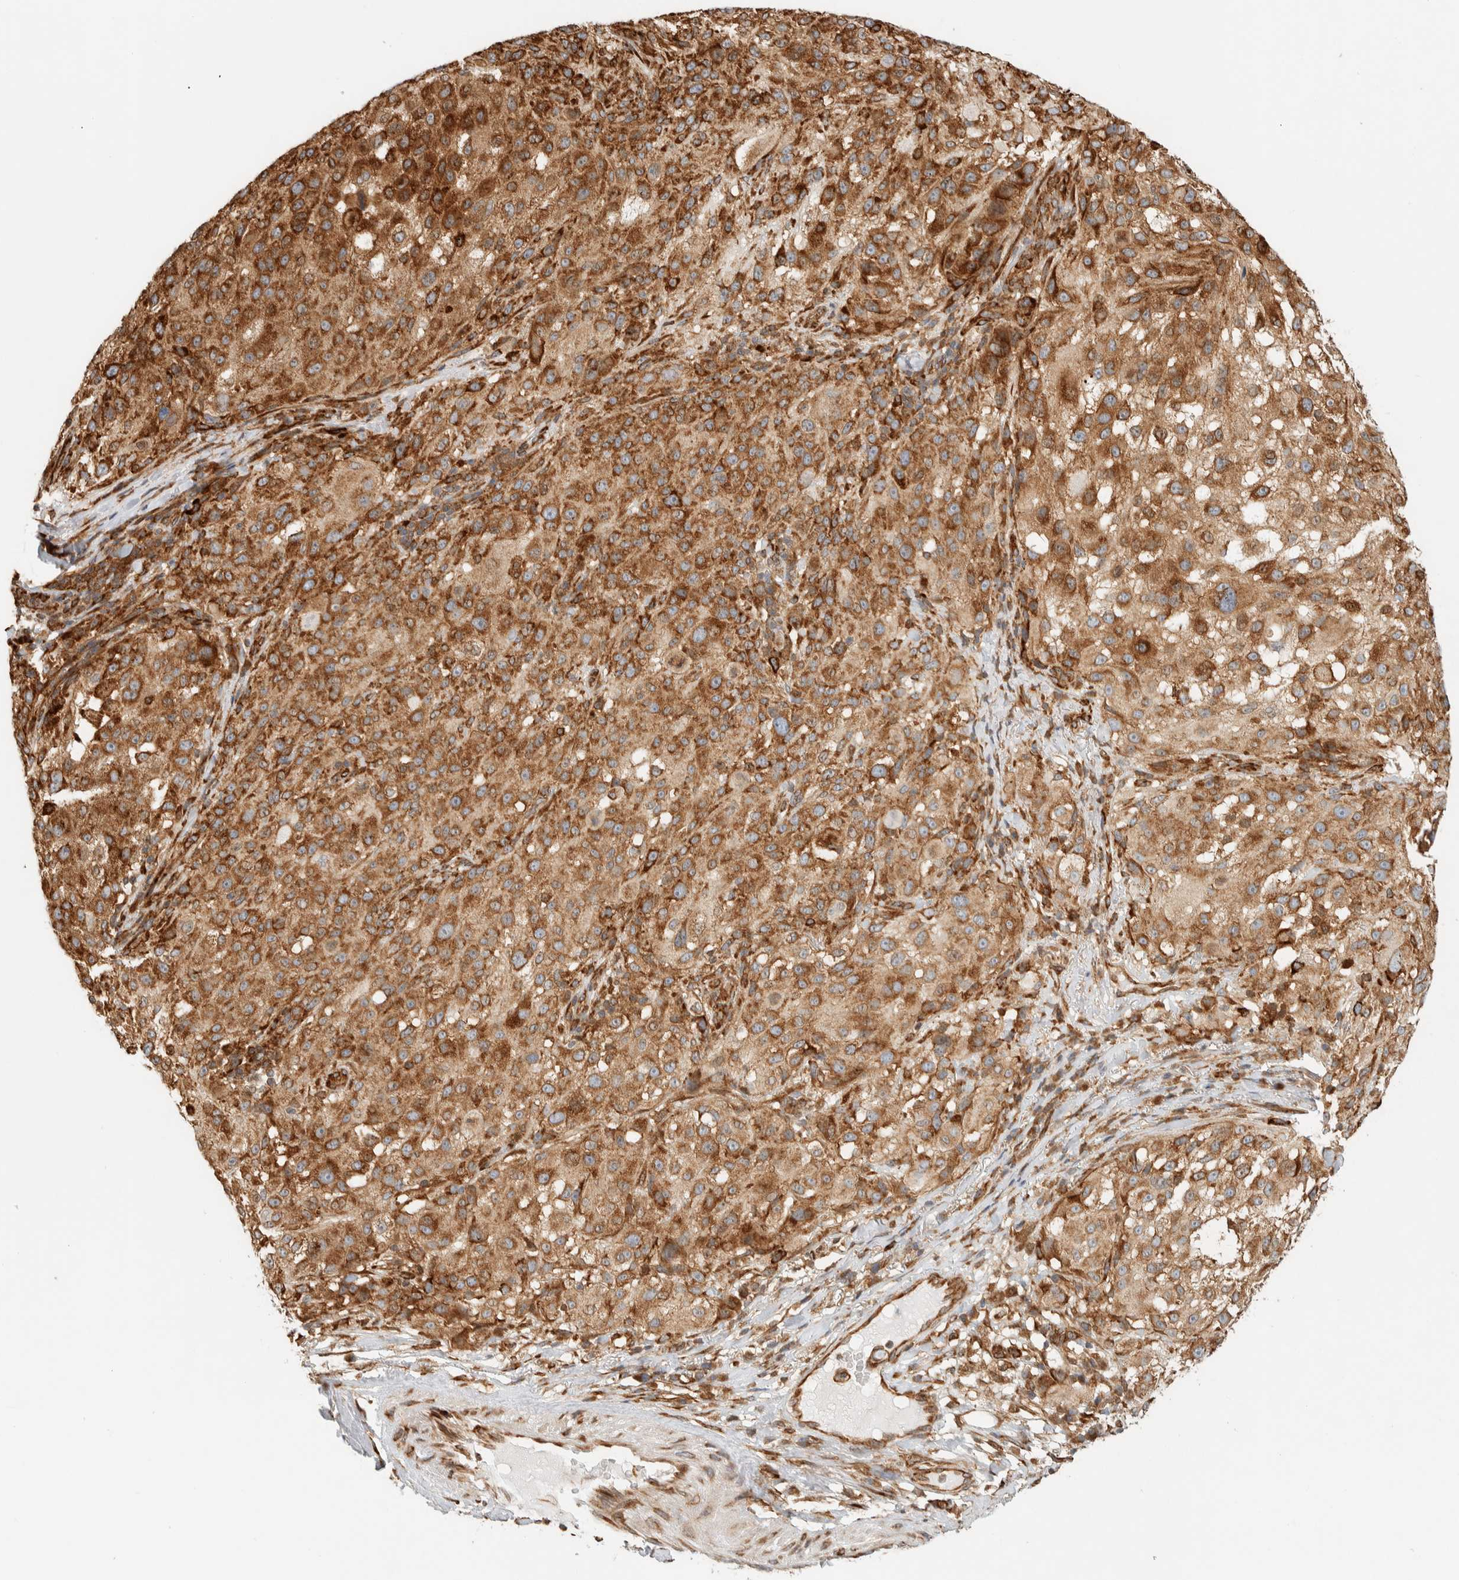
{"staining": {"intensity": "strong", "quantity": ">75%", "location": "cytoplasmic/membranous"}, "tissue": "melanoma", "cell_type": "Tumor cells", "image_type": "cancer", "snomed": [{"axis": "morphology", "description": "Necrosis, NOS"}, {"axis": "morphology", "description": "Malignant melanoma, NOS"}, {"axis": "topography", "description": "Skin"}], "caption": "Immunohistochemical staining of melanoma reveals strong cytoplasmic/membranous protein positivity in about >75% of tumor cells.", "gene": "LLGL2", "patient": {"sex": "female", "age": 87}}